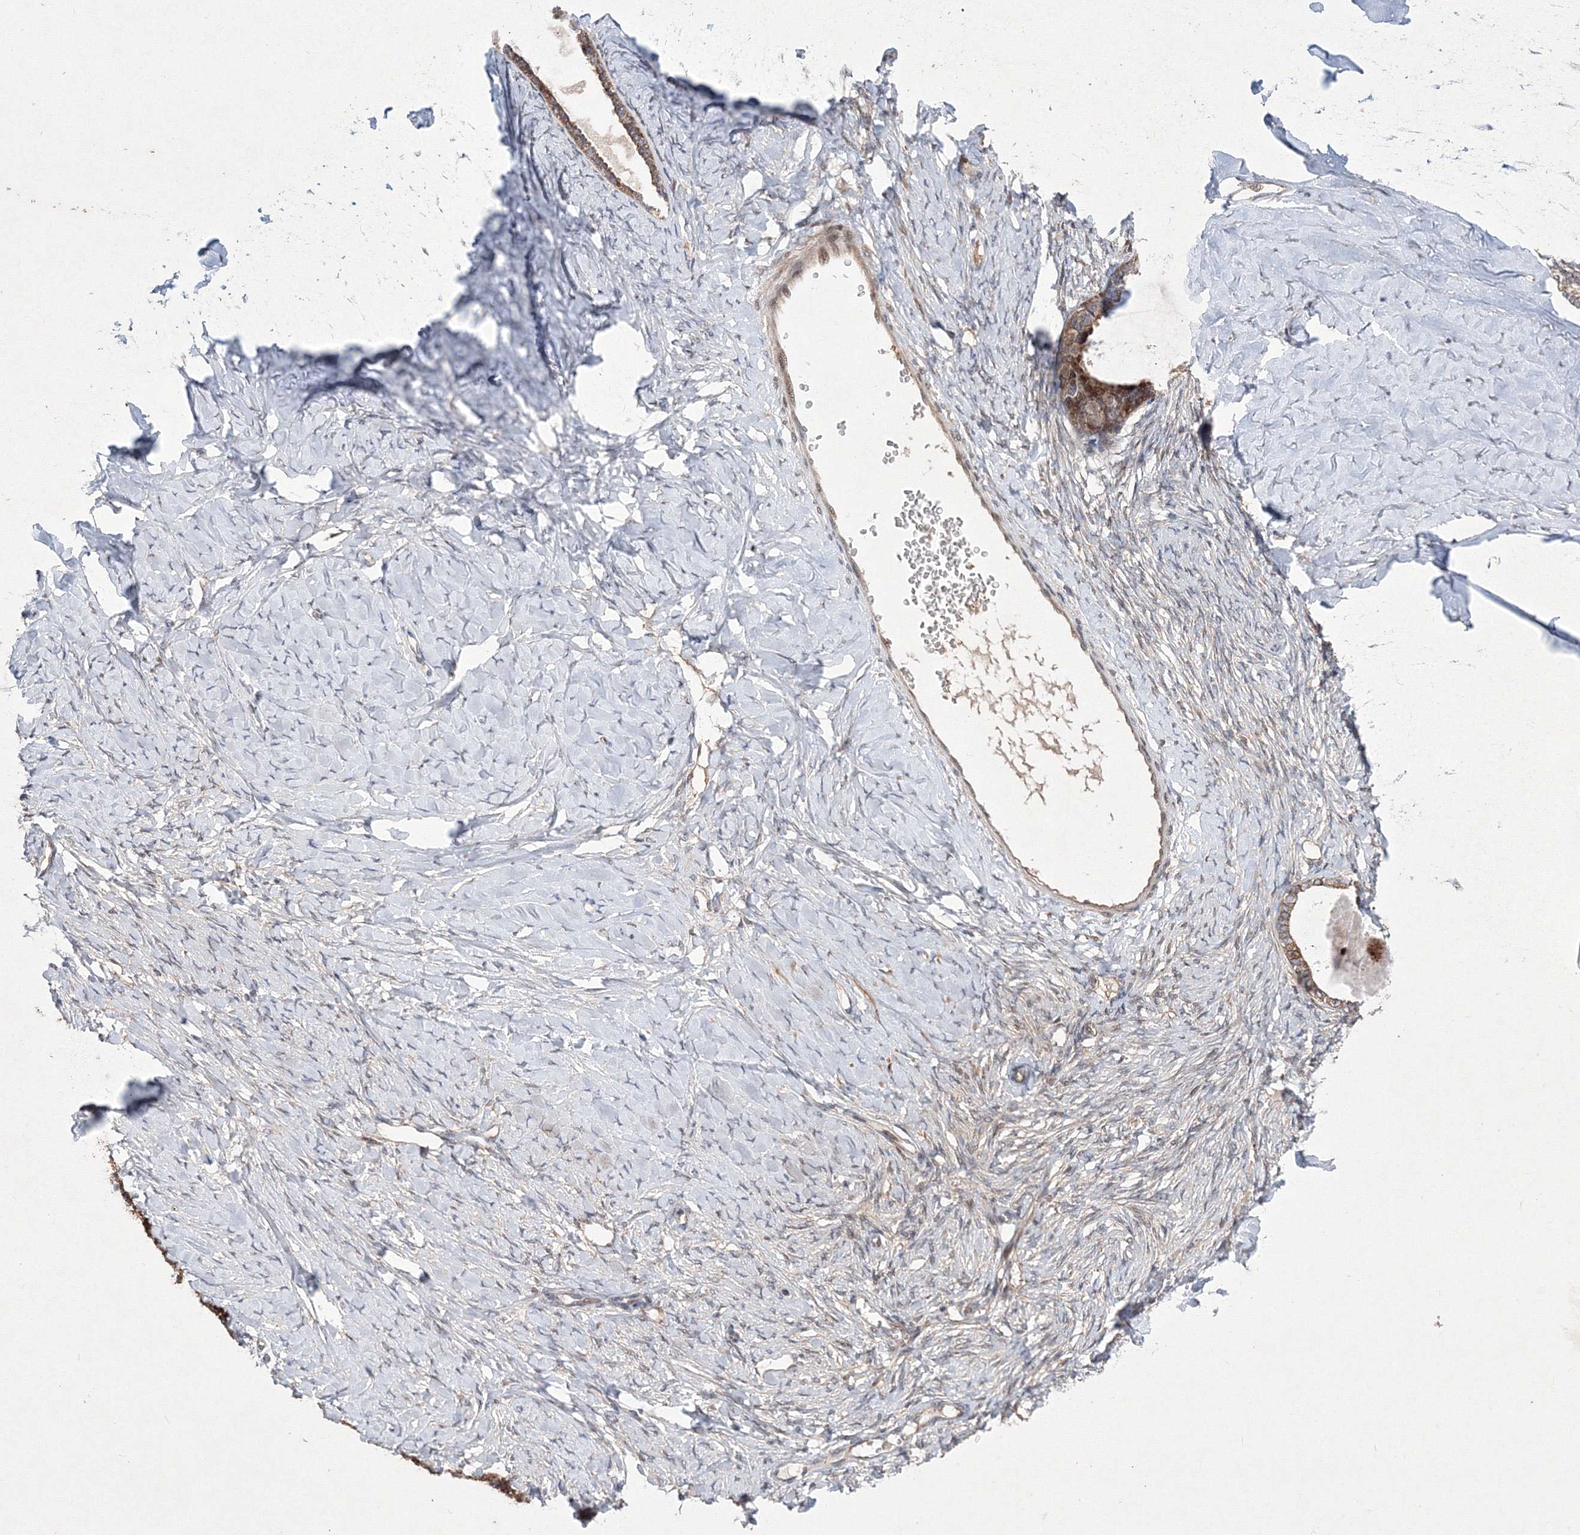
{"staining": {"intensity": "moderate", "quantity": ">75%", "location": "cytoplasmic/membranous"}, "tissue": "ovarian cancer", "cell_type": "Tumor cells", "image_type": "cancer", "snomed": [{"axis": "morphology", "description": "Cystadenocarcinoma, serous, NOS"}, {"axis": "topography", "description": "Ovary"}], "caption": "Brown immunohistochemical staining in ovarian cancer (serous cystadenocarcinoma) displays moderate cytoplasmic/membranous expression in about >75% of tumor cells. (brown staining indicates protein expression, while blue staining denotes nuclei).", "gene": "RANBP3L", "patient": {"sex": "female", "age": 79}}